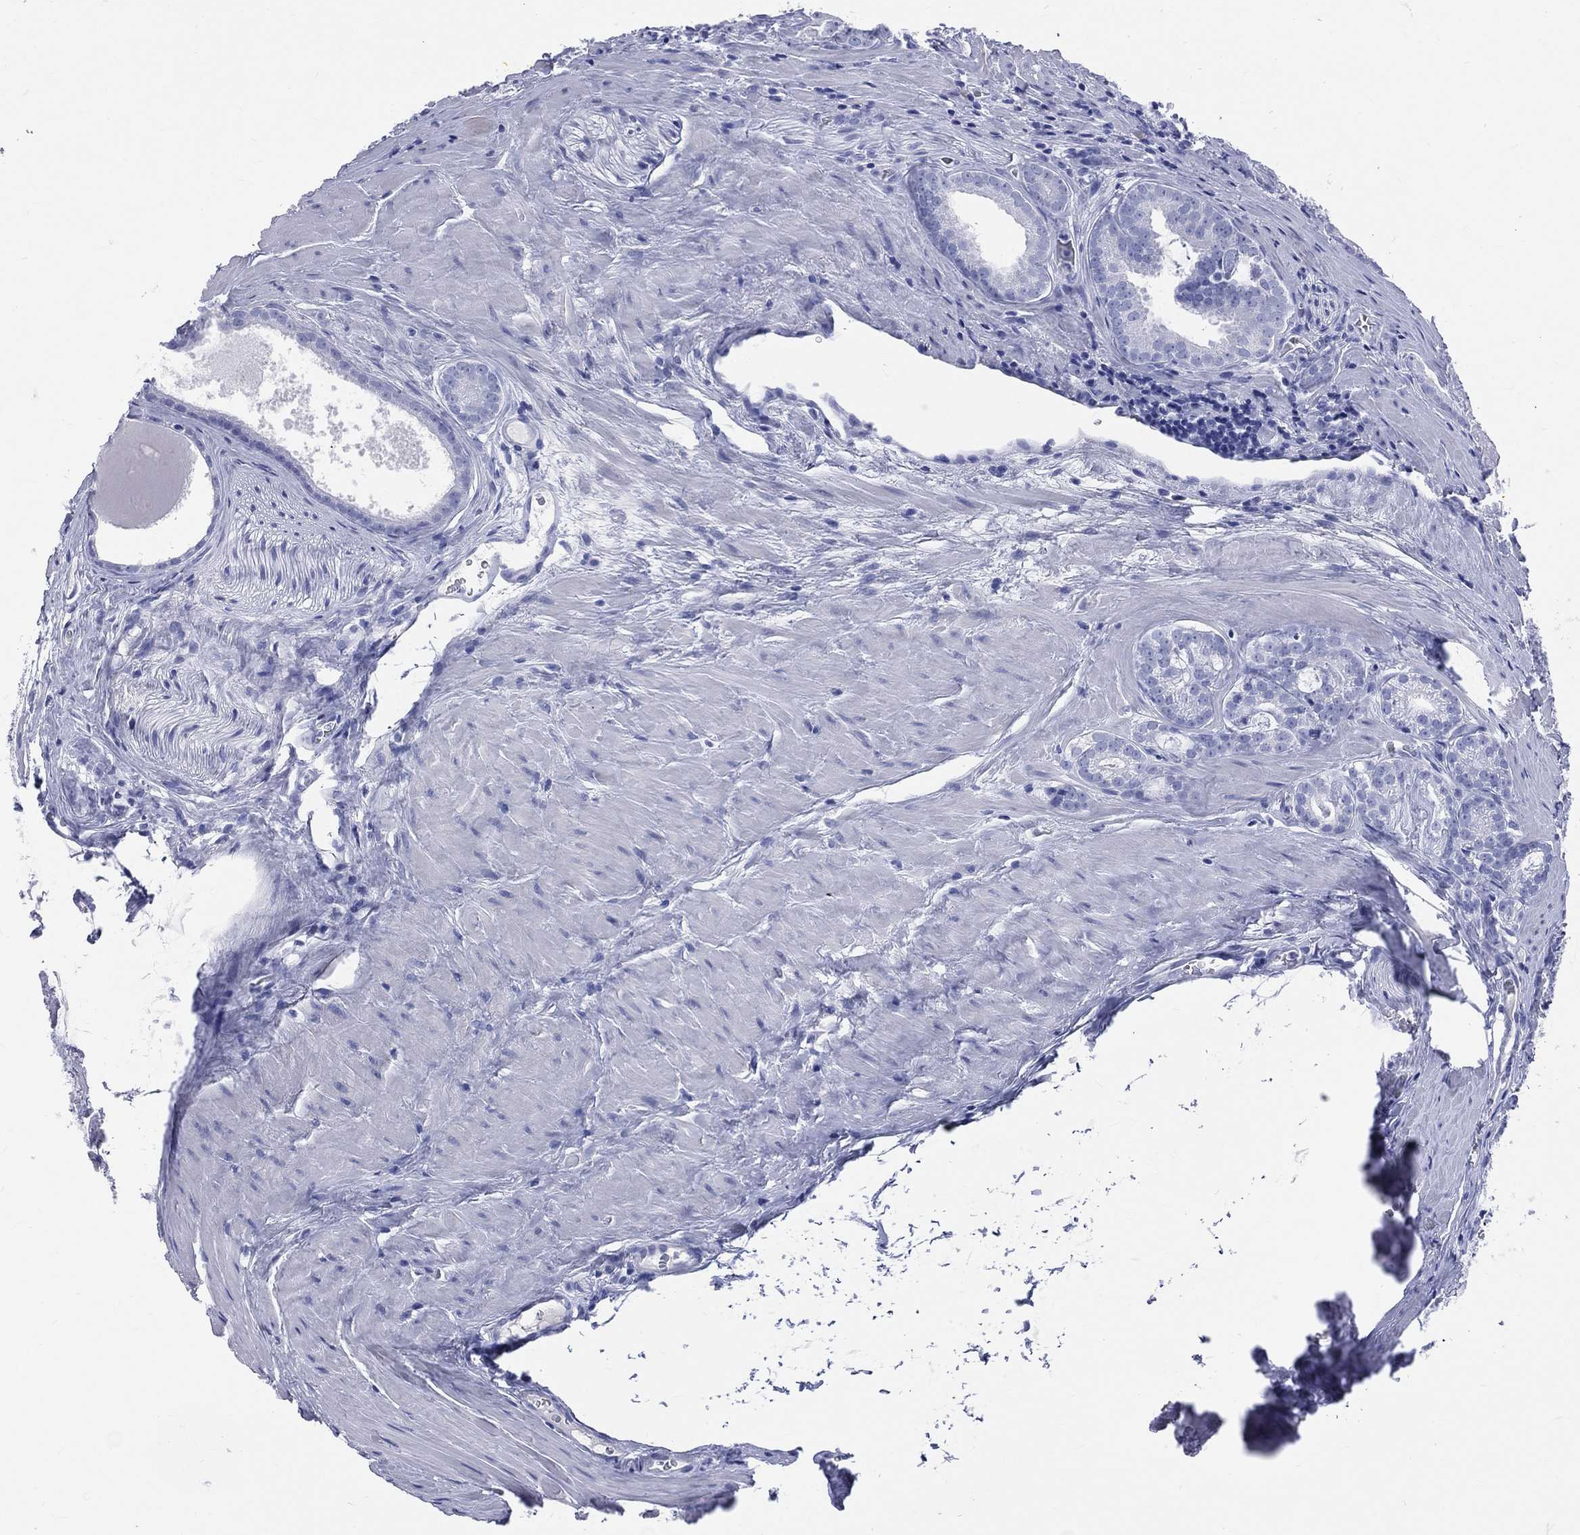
{"staining": {"intensity": "negative", "quantity": "none", "location": "none"}, "tissue": "prostate cancer", "cell_type": "Tumor cells", "image_type": "cancer", "snomed": [{"axis": "morphology", "description": "Adenocarcinoma, NOS"}, {"axis": "topography", "description": "Prostate"}], "caption": "Immunohistochemistry of human prostate cancer reveals no staining in tumor cells.", "gene": "CYLC1", "patient": {"sex": "male", "age": 61}}